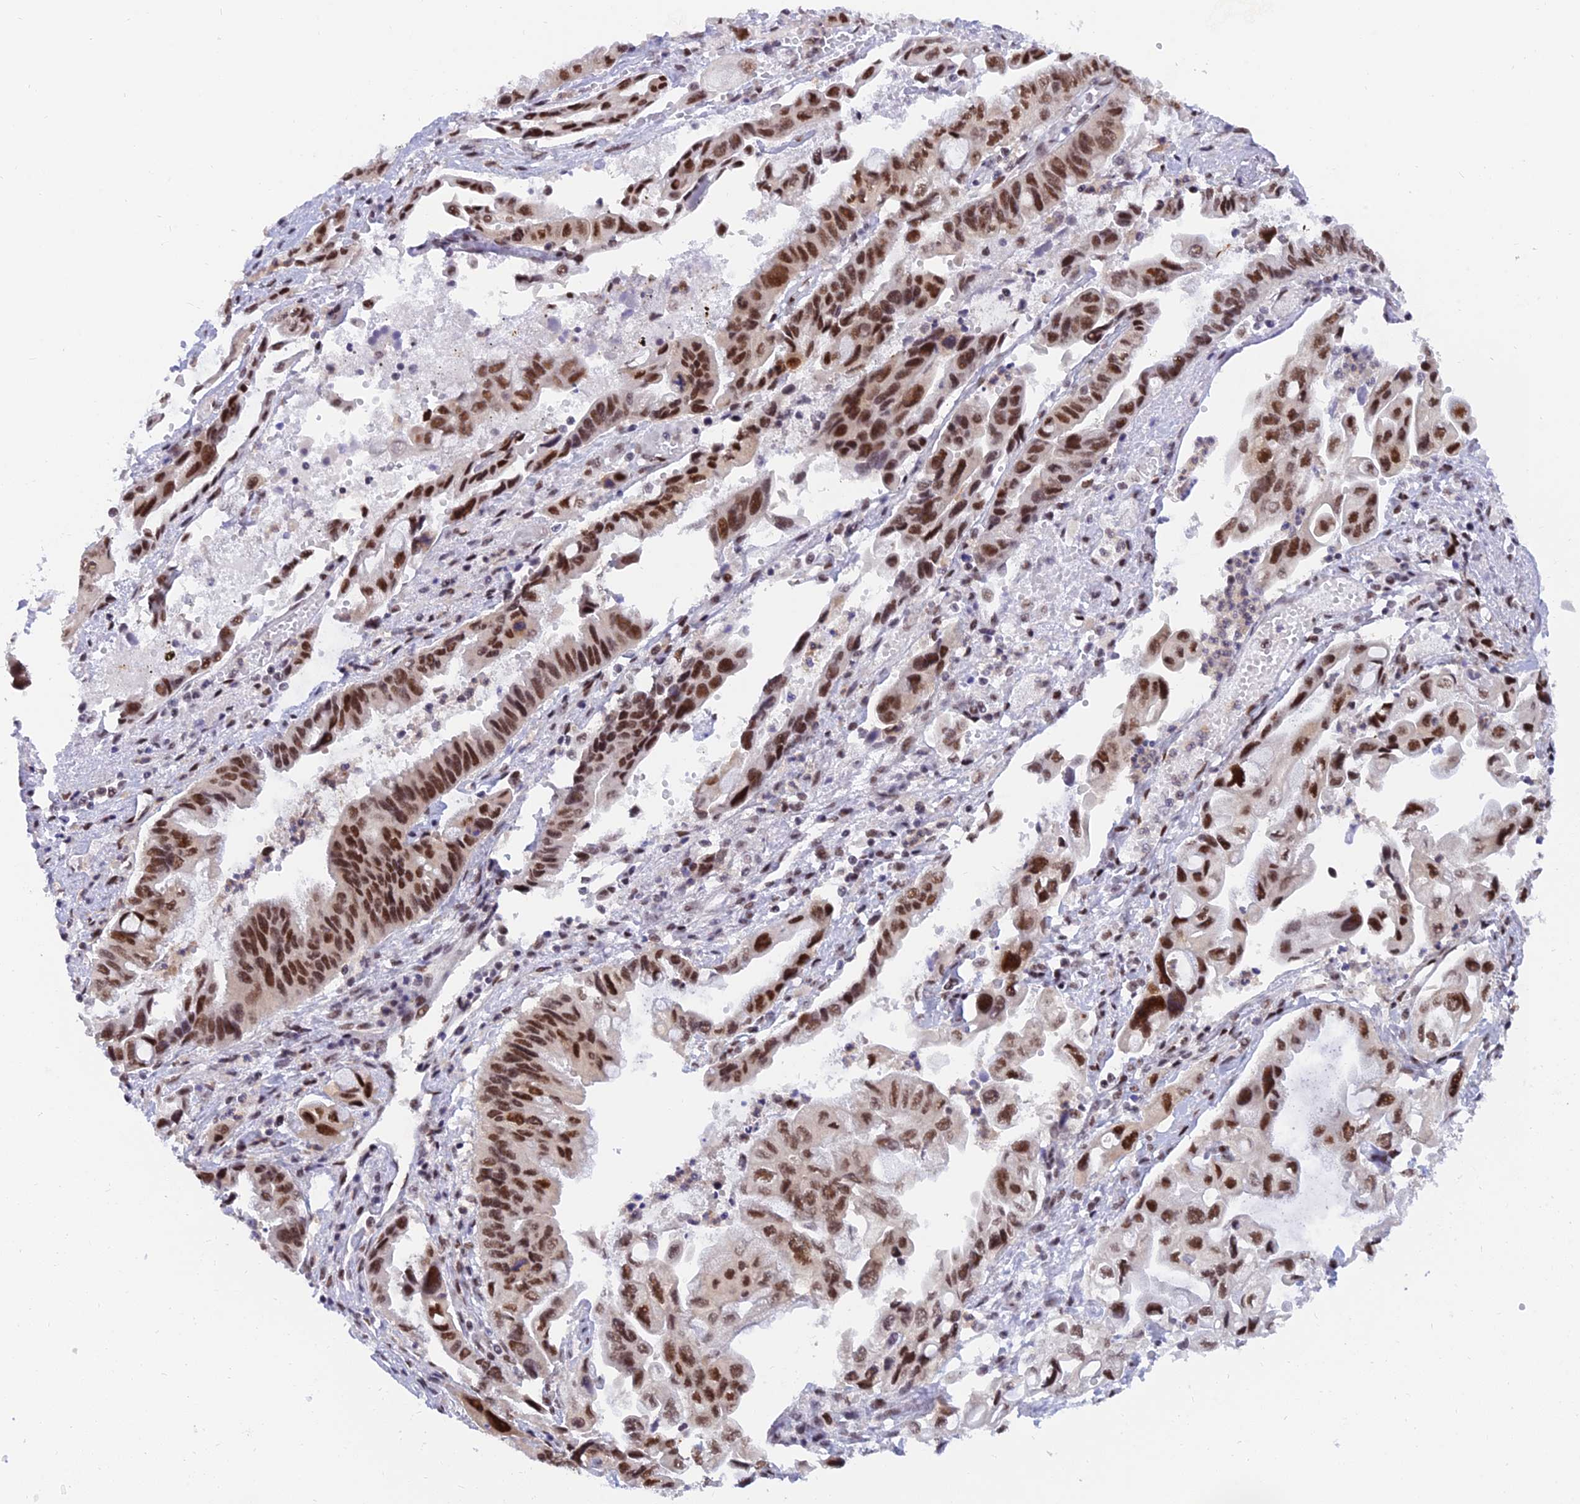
{"staining": {"intensity": "moderate", "quantity": ">75%", "location": "nuclear"}, "tissue": "pancreatic cancer", "cell_type": "Tumor cells", "image_type": "cancer", "snomed": [{"axis": "morphology", "description": "Adenocarcinoma, NOS"}, {"axis": "topography", "description": "Pancreas"}], "caption": "Moderate nuclear expression is seen in approximately >75% of tumor cells in adenocarcinoma (pancreatic). Ihc stains the protein of interest in brown and the nuclei are stained blue.", "gene": "DPY30", "patient": {"sex": "female", "age": 50}}